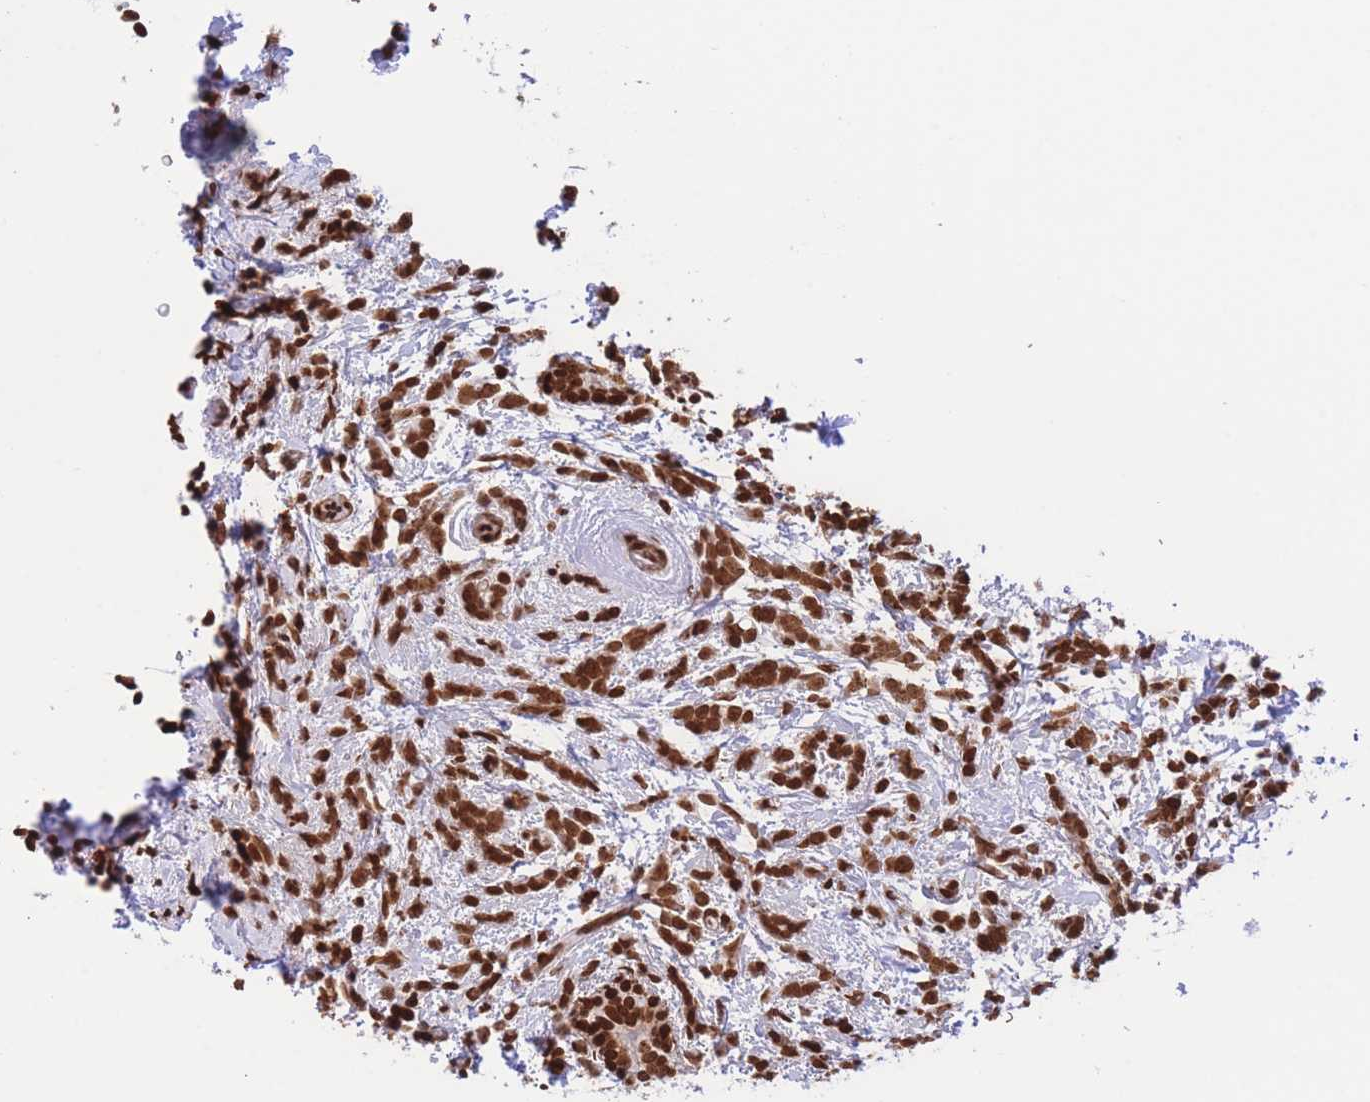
{"staining": {"intensity": "strong", "quantity": ">75%", "location": "nuclear"}, "tissue": "breast cancer", "cell_type": "Tumor cells", "image_type": "cancer", "snomed": [{"axis": "morphology", "description": "Lobular carcinoma"}, {"axis": "topography", "description": "Breast"}], "caption": "Lobular carcinoma (breast) stained with DAB immunohistochemistry reveals high levels of strong nuclear positivity in approximately >75% of tumor cells.", "gene": "H2BC11", "patient": {"sex": "female", "age": 58}}